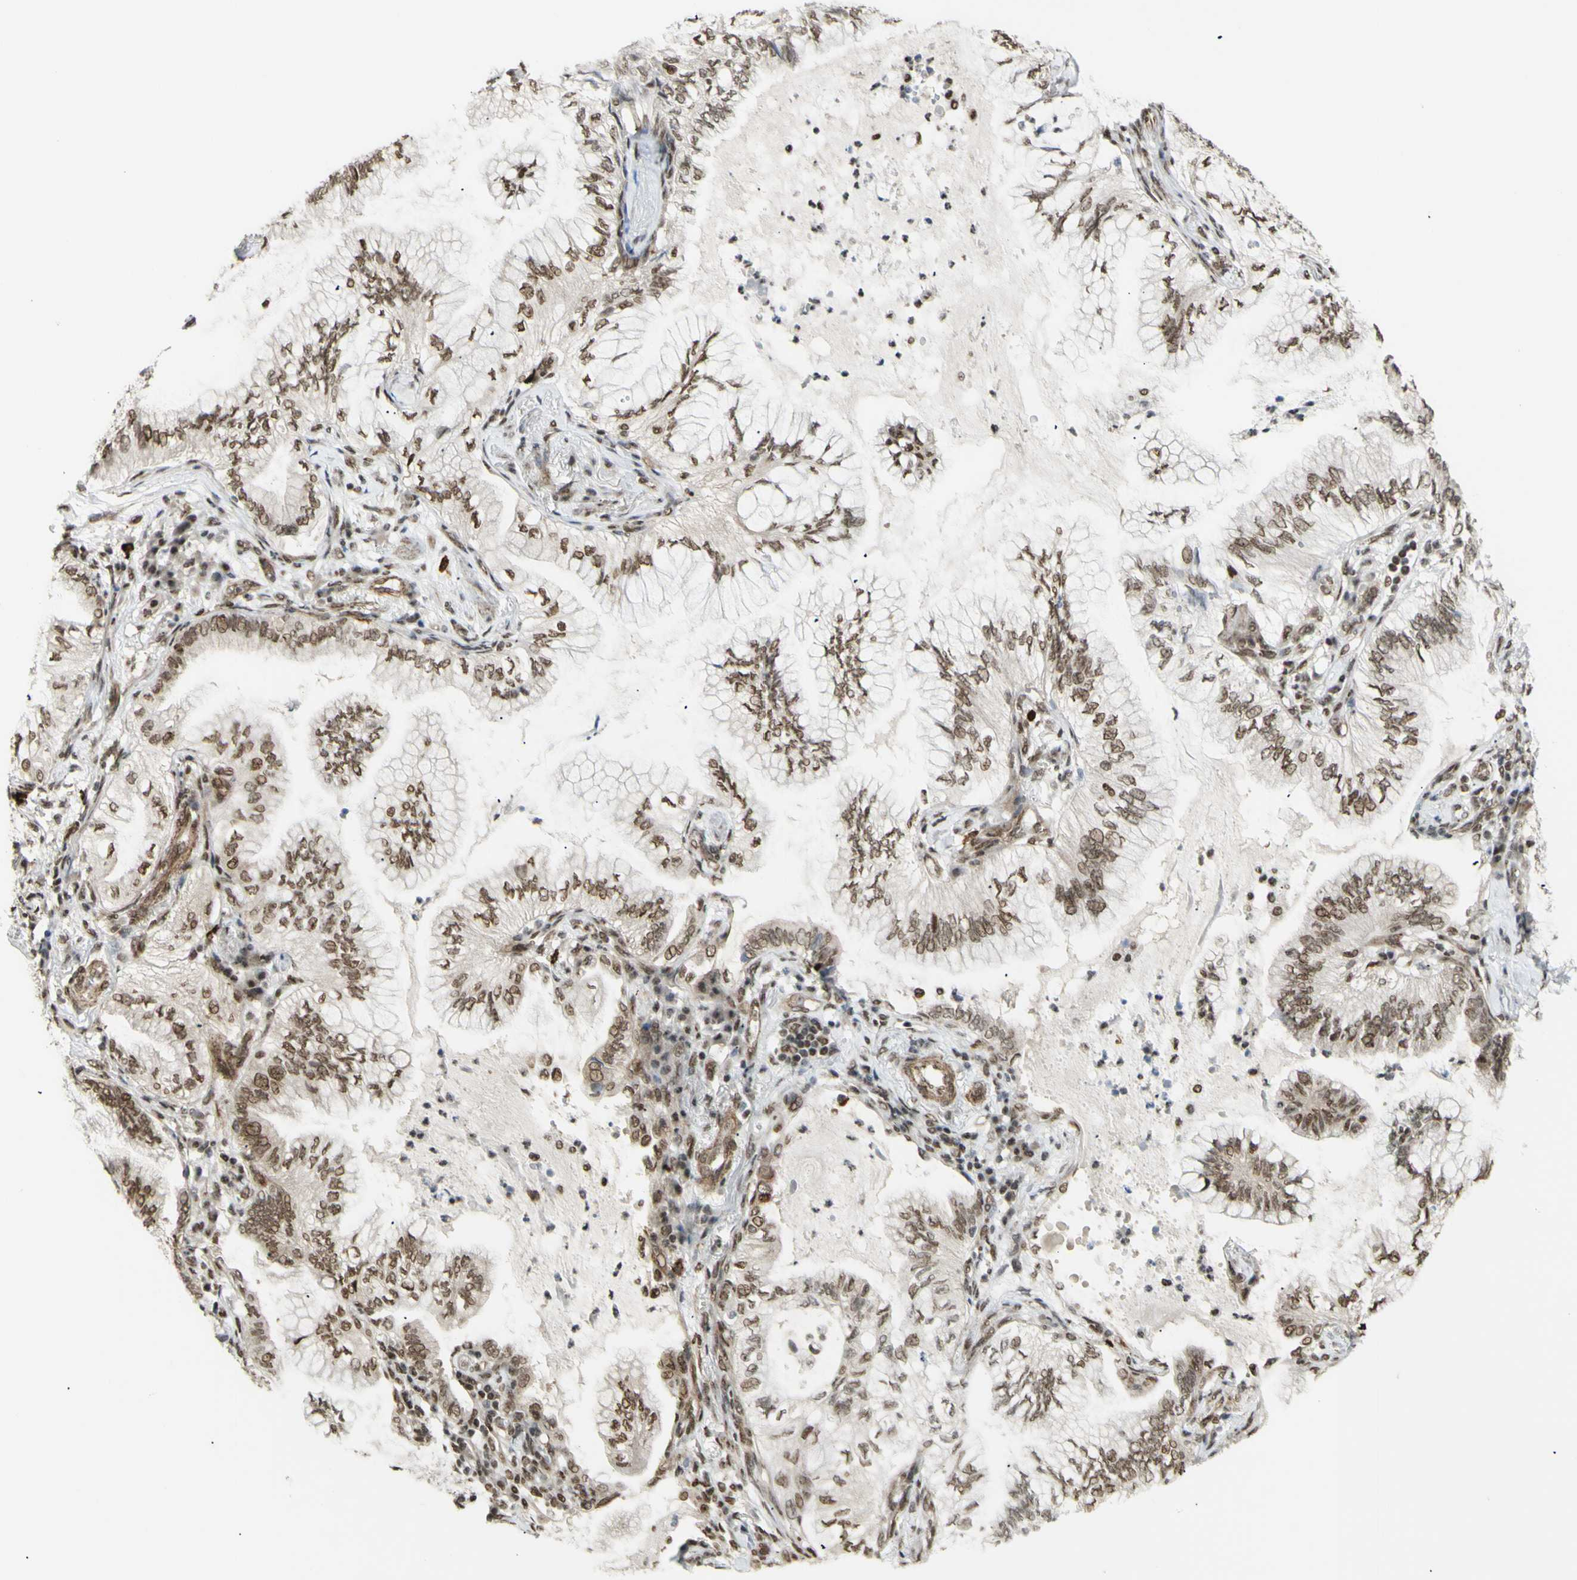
{"staining": {"intensity": "moderate", "quantity": ">75%", "location": "nuclear"}, "tissue": "lung cancer", "cell_type": "Tumor cells", "image_type": "cancer", "snomed": [{"axis": "morphology", "description": "Normal tissue, NOS"}, {"axis": "morphology", "description": "Adenocarcinoma, NOS"}, {"axis": "topography", "description": "Bronchus"}, {"axis": "topography", "description": "Lung"}], "caption": "DAB (3,3'-diaminobenzidine) immunohistochemical staining of human adenocarcinoma (lung) shows moderate nuclear protein expression in about >75% of tumor cells.", "gene": "ZMYM6", "patient": {"sex": "female", "age": 70}}